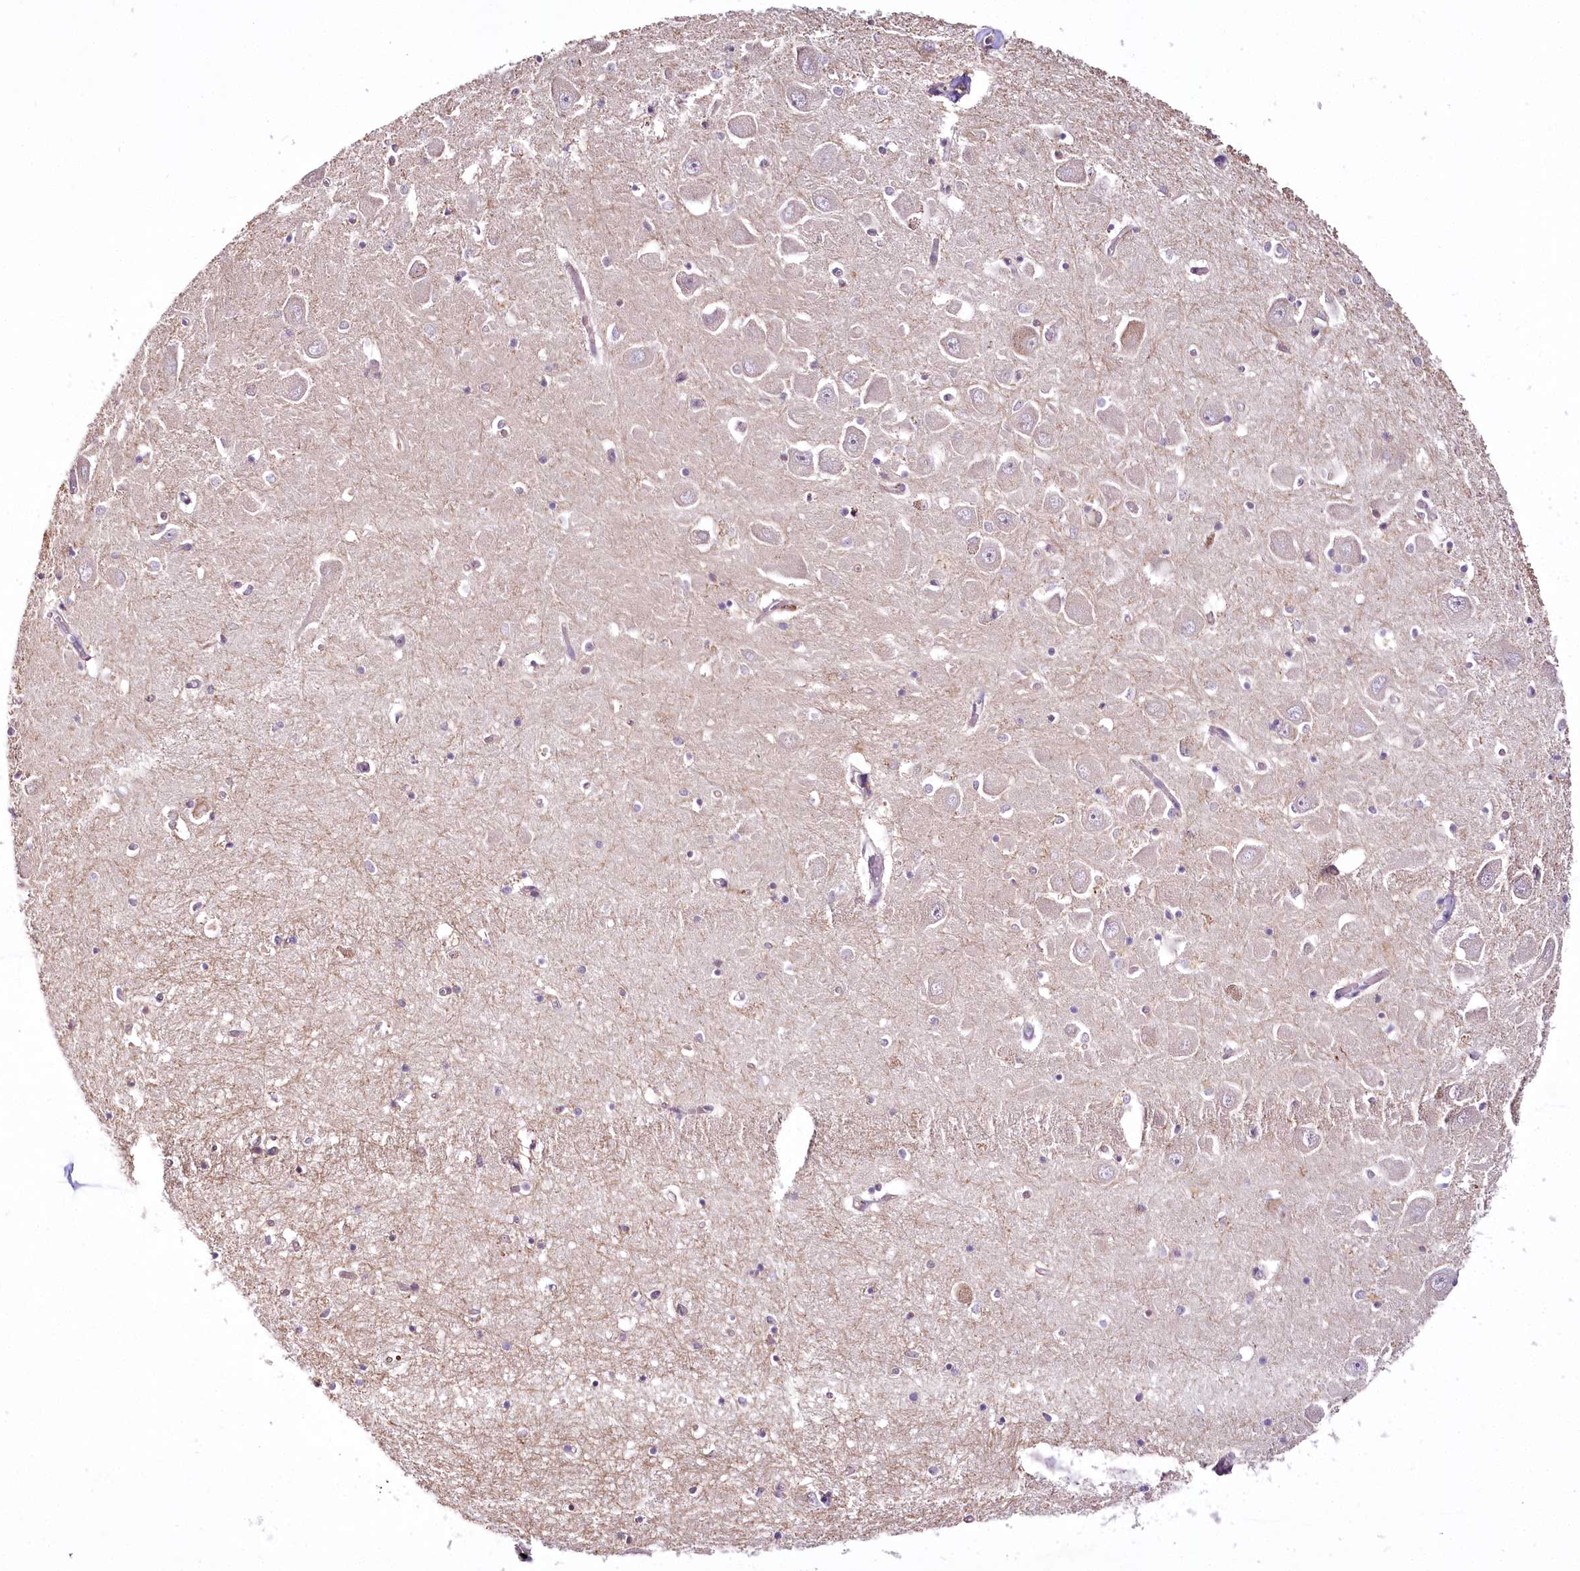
{"staining": {"intensity": "negative", "quantity": "none", "location": "none"}, "tissue": "hippocampus", "cell_type": "Glial cells", "image_type": "normal", "snomed": [{"axis": "morphology", "description": "Normal tissue, NOS"}, {"axis": "topography", "description": "Hippocampus"}], "caption": "The photomicrograph displays no staining of glial cells in normal hippocampus. (Immunohistochemistry, brightfield microscopy, high magnification).", "gene": "VWA5A", "patient": {"sex": "male", "age": 70}}